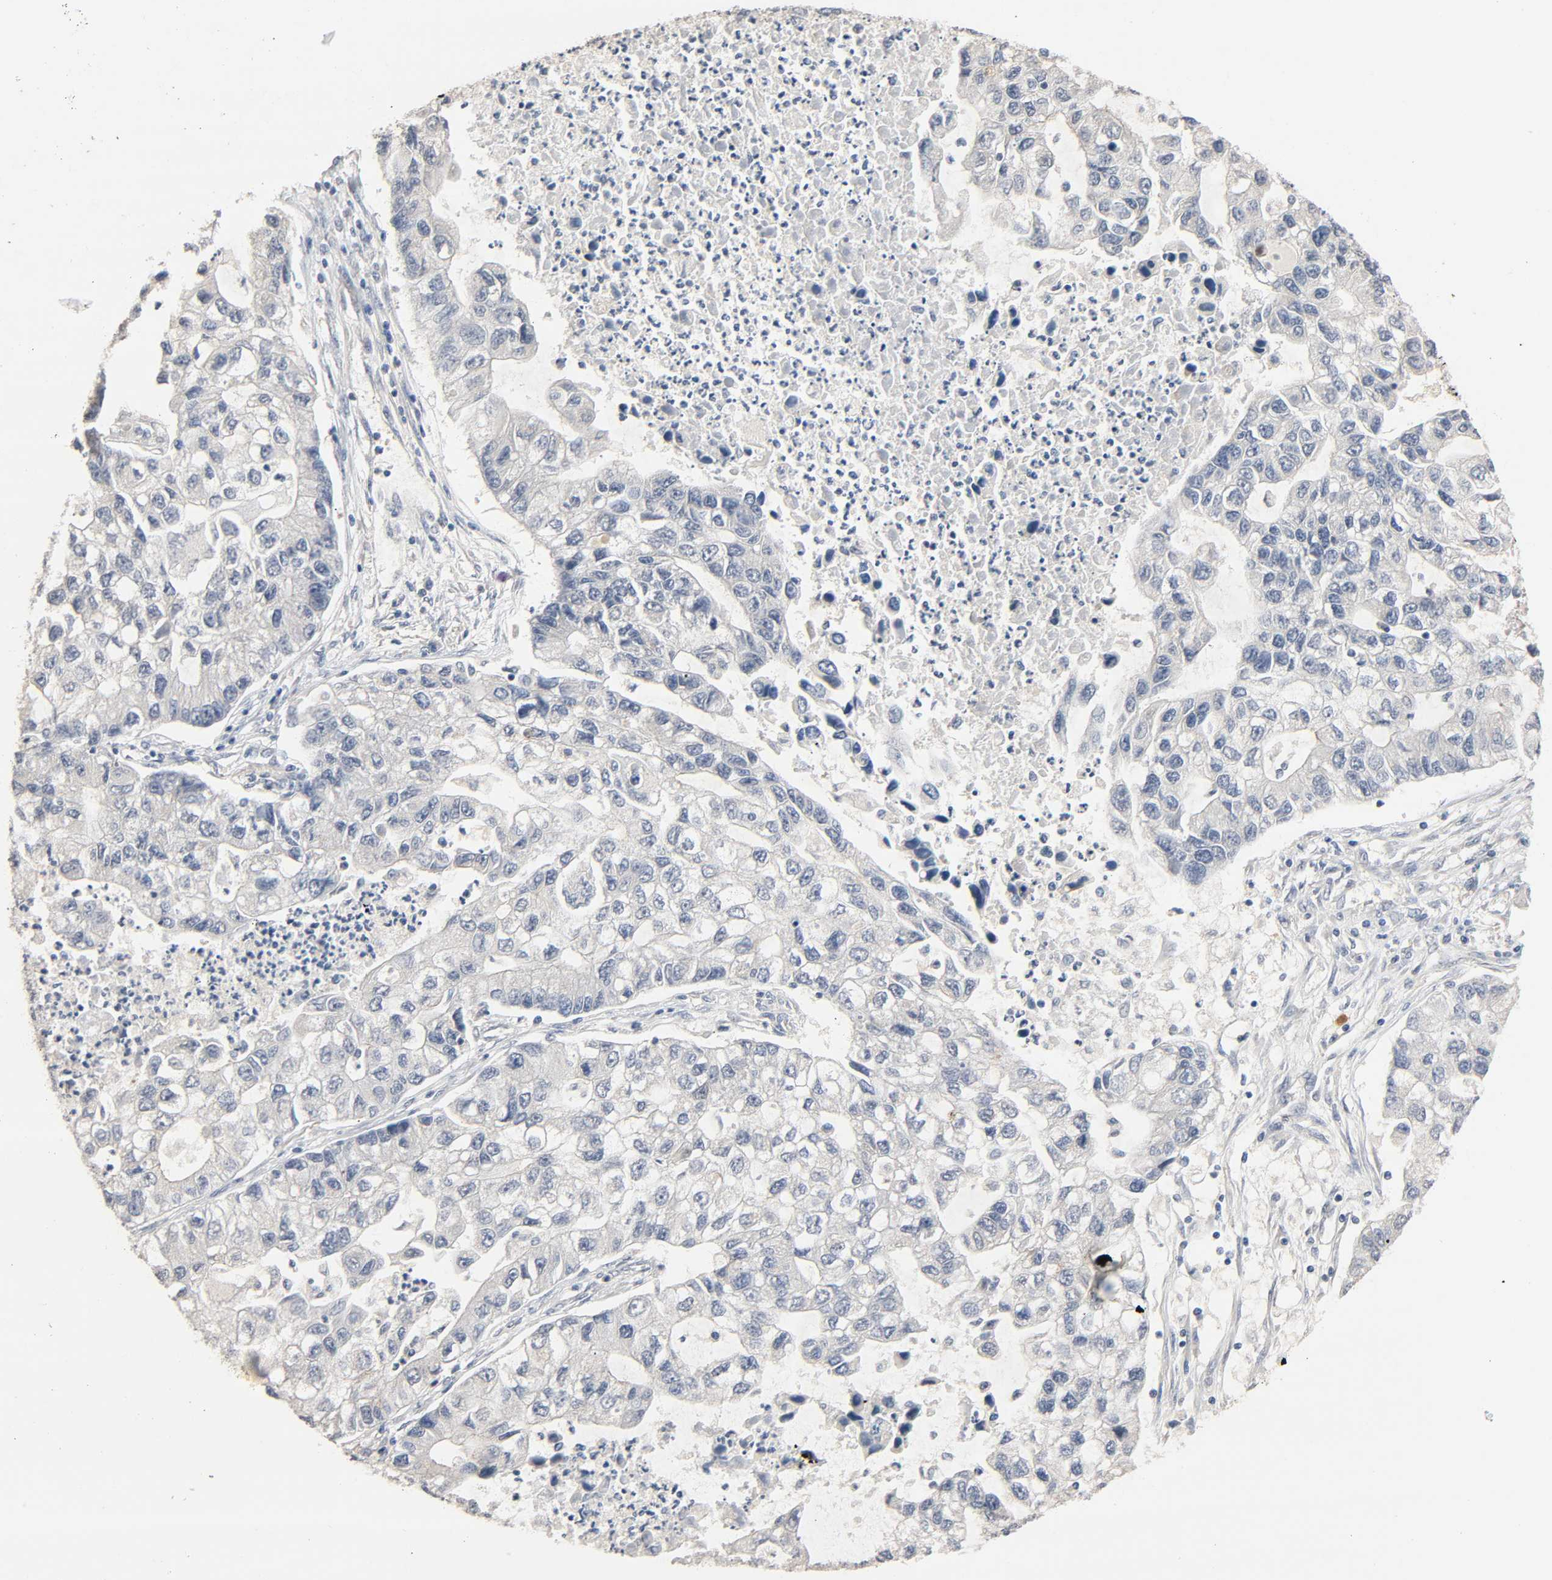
{"staining": {"intensity": "negative", "quantity": "none", "location": "none"}, "tissue": "lung cancer", "cell_type": "Tumor cells", "image_type": "cancer", "snomed": [{"axis": "morphology", "description": "Adenocarcinoma, NOS"}, {"axis": "topography", "description": "Lung"}], "caption": "Image shows no significant protein staining in tumor cells of lung cancer.", "gene": "MAGEA8", "patient": {"sex": "female", "age": 51}}